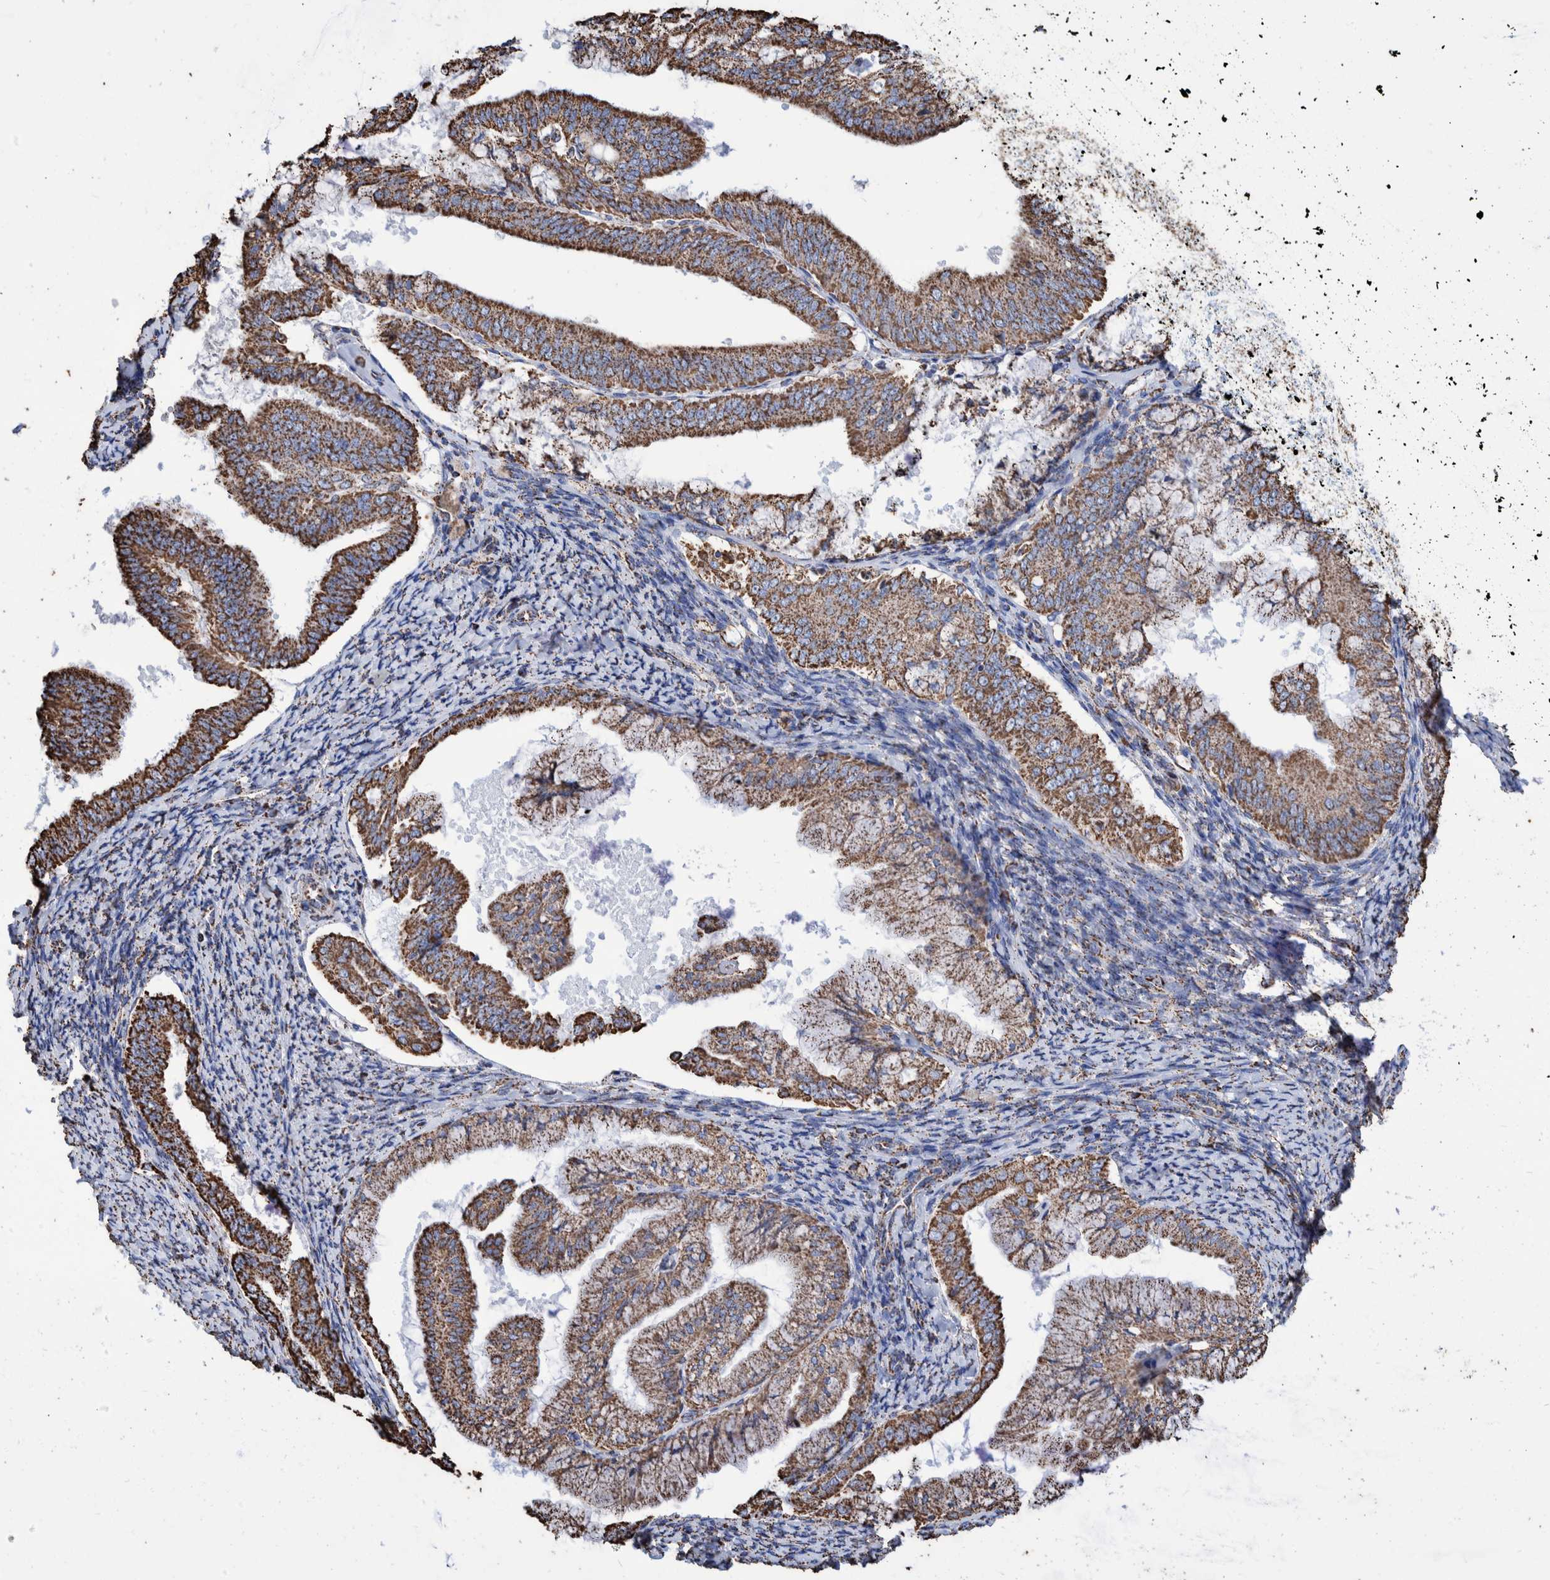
{"staining": {"intensity": "strong", "quantity": ">75%", "location": "cytoplasmic/membranous"}, "tissue": "endometrial cancer", "cell_type": "Tumor cells", "image_type": "cancer", "snomed": [{"axis": "morphology", "description": "Adenocarcinoma, NOS"}, {"axis": "topography", "description": "Endometrium"}], "caption": "IHC (DAB) staining of human adenocarcinoma (endometrial) displays strong cytoplasmic/membranous protein expression in about >75% of tumor cells.", "gene": "VPS26C", "patient": {"sex": "female", "age": 63}}